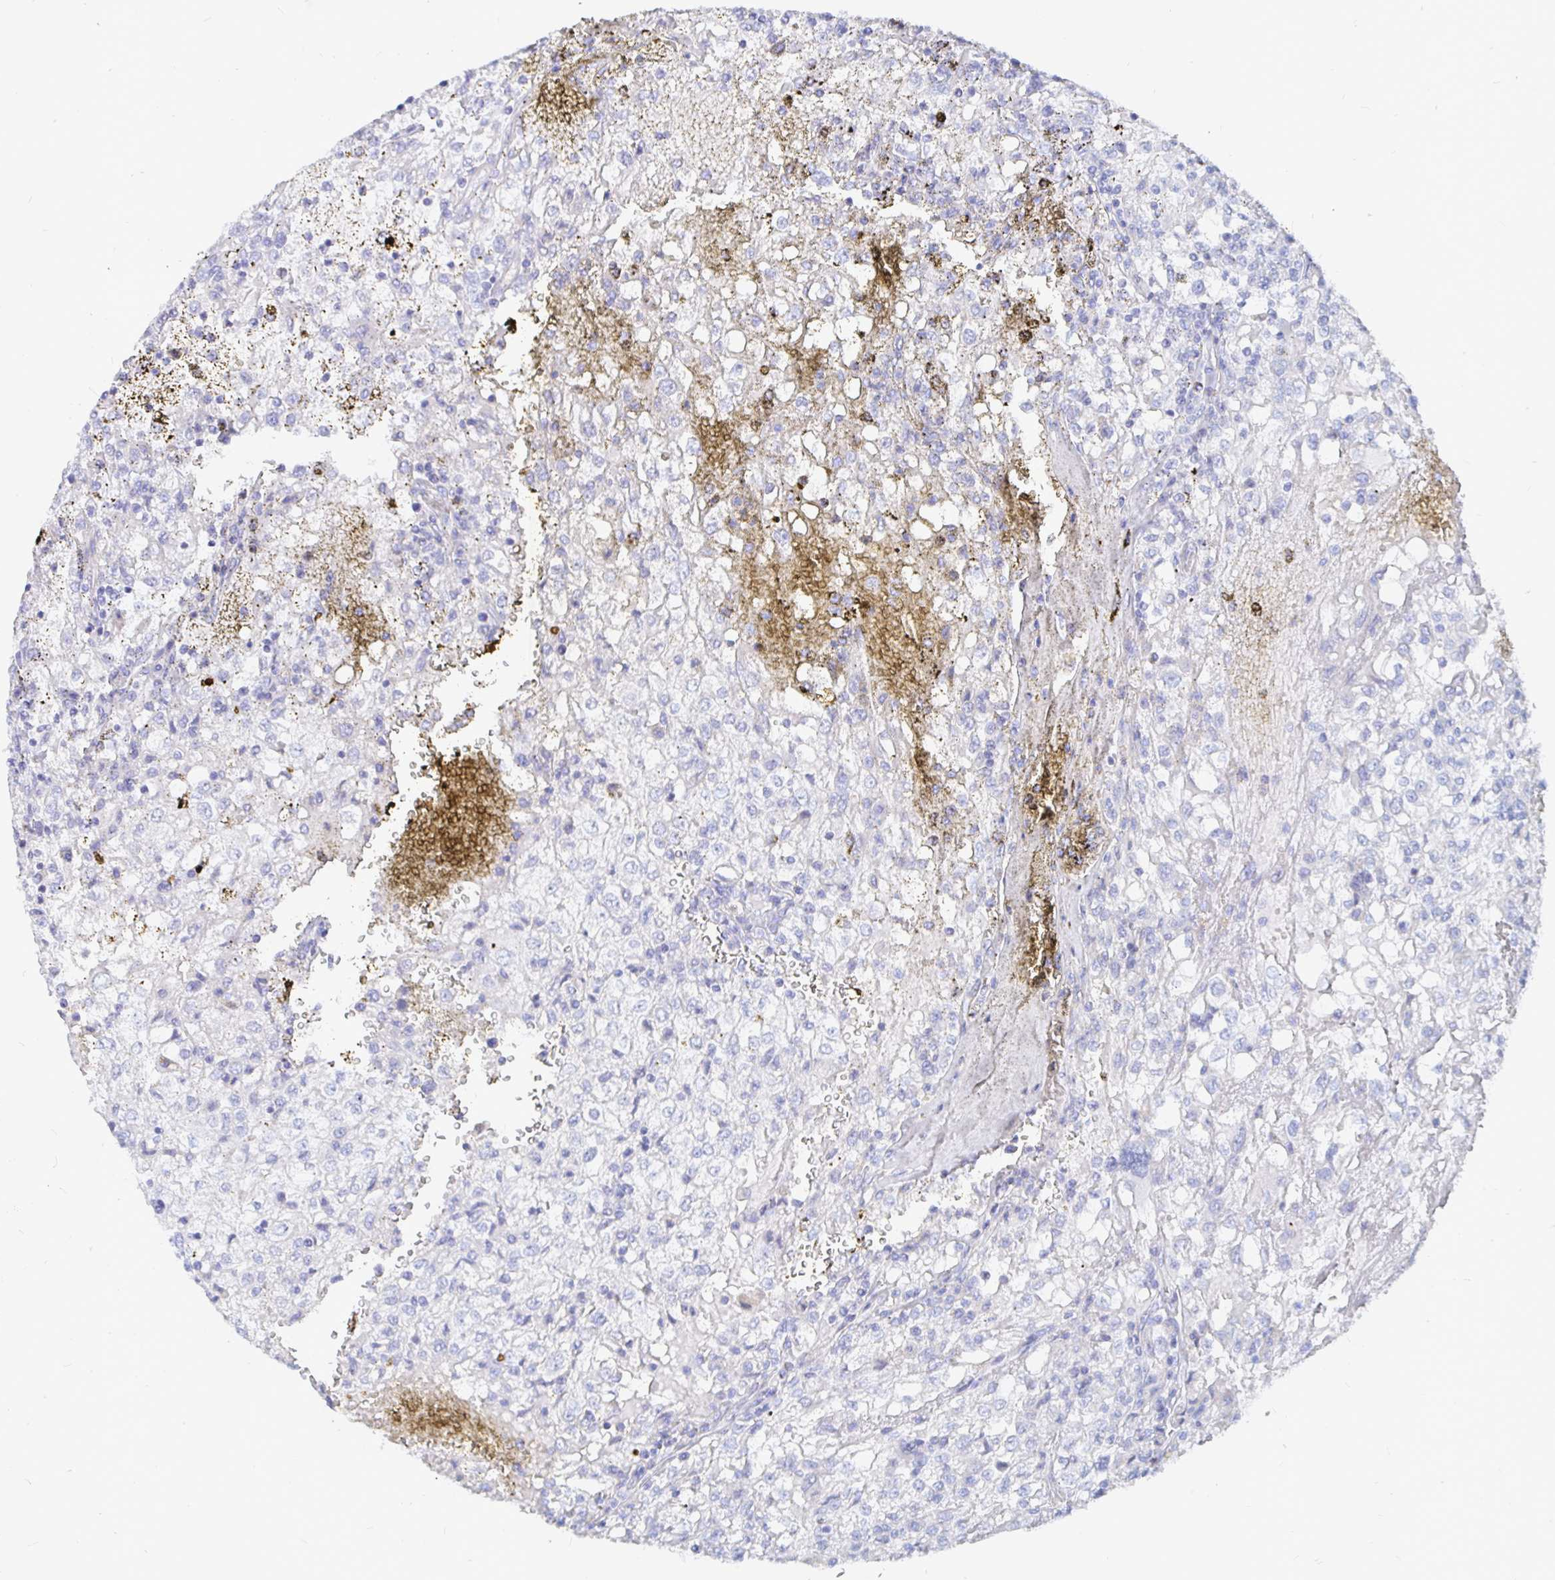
{"staining": {"intensity": "negative", "quantity": "none", "location": "none"}, "tissue": "renal cancer", "cell_type": "Tumor cells", "image_type": "cancer", "snomed": [{"axis": "morphology", "description": "Adenocarcinoma, NOS"}, {"axis": "topography", "description": "Kidney"}], "caption": "Immunohistochemical staining of human renal adenocarcinoma demonstrates no significant expression in tumor cells.", "gene": "COX16", "patient": {"sex": "female", "age": 74}}